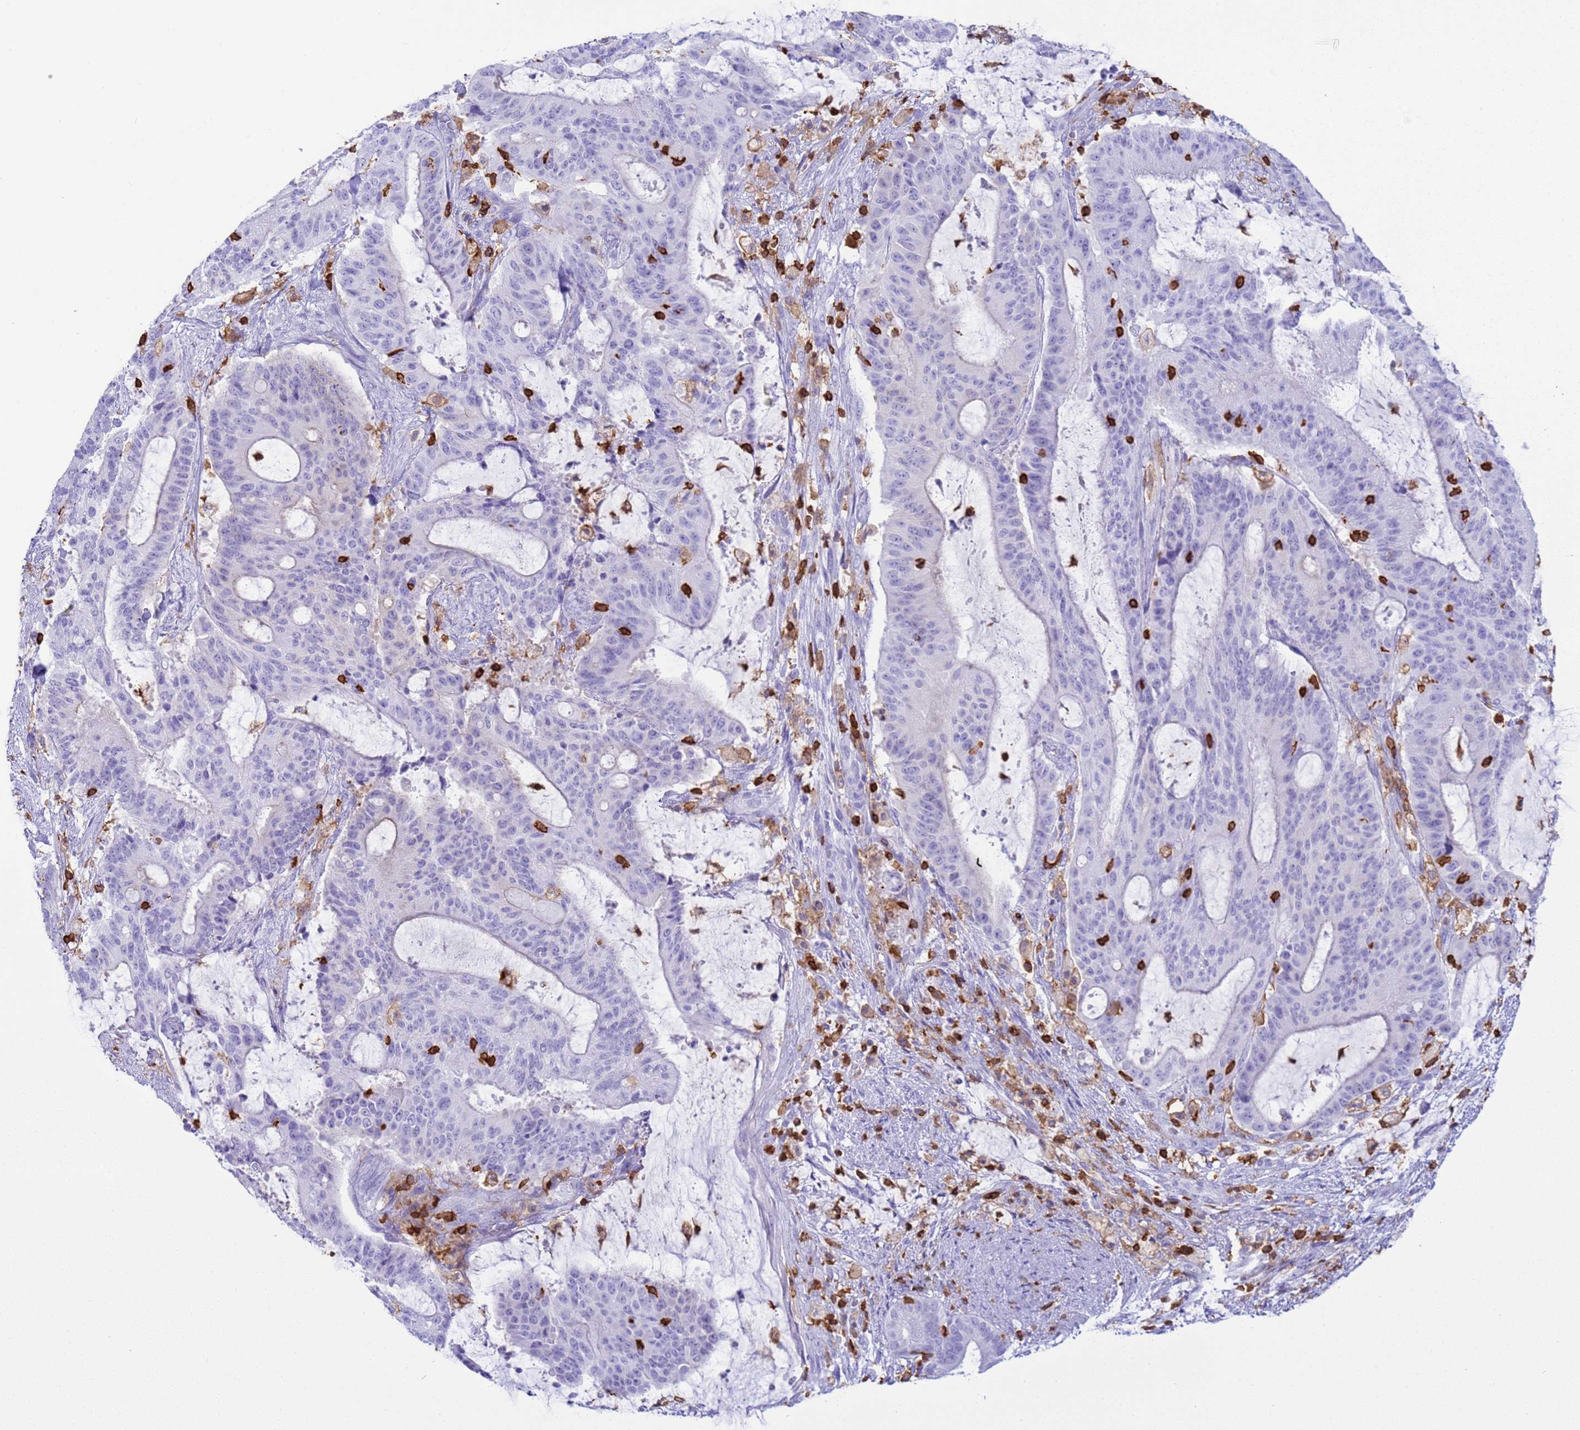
{"staining": {"intensity": "negative", "quantity": "none", "location": "none"}, "tissue": "liver cancer", "cell_type": "Tumor cells", "image_type": "cancer", "snomed": [{"axis": "morphology", "description": "Normal tissue, NOS"}, {"axis": "morphology", "description": "Cholangiocarcinoma"}, {"axis": "topography", "description": "Liver"}, {"axis": "topography", "description": "Peripheral nerve tissue"}], "caption": "DAB (3,3'-diaminobenzidine) immunohistochemical staining of cholangiocarcinoma (liver) exhibits no significant staining in tumor cells.", "gene": "IRF5", "patient": {"sex": "female", "age": 73}}